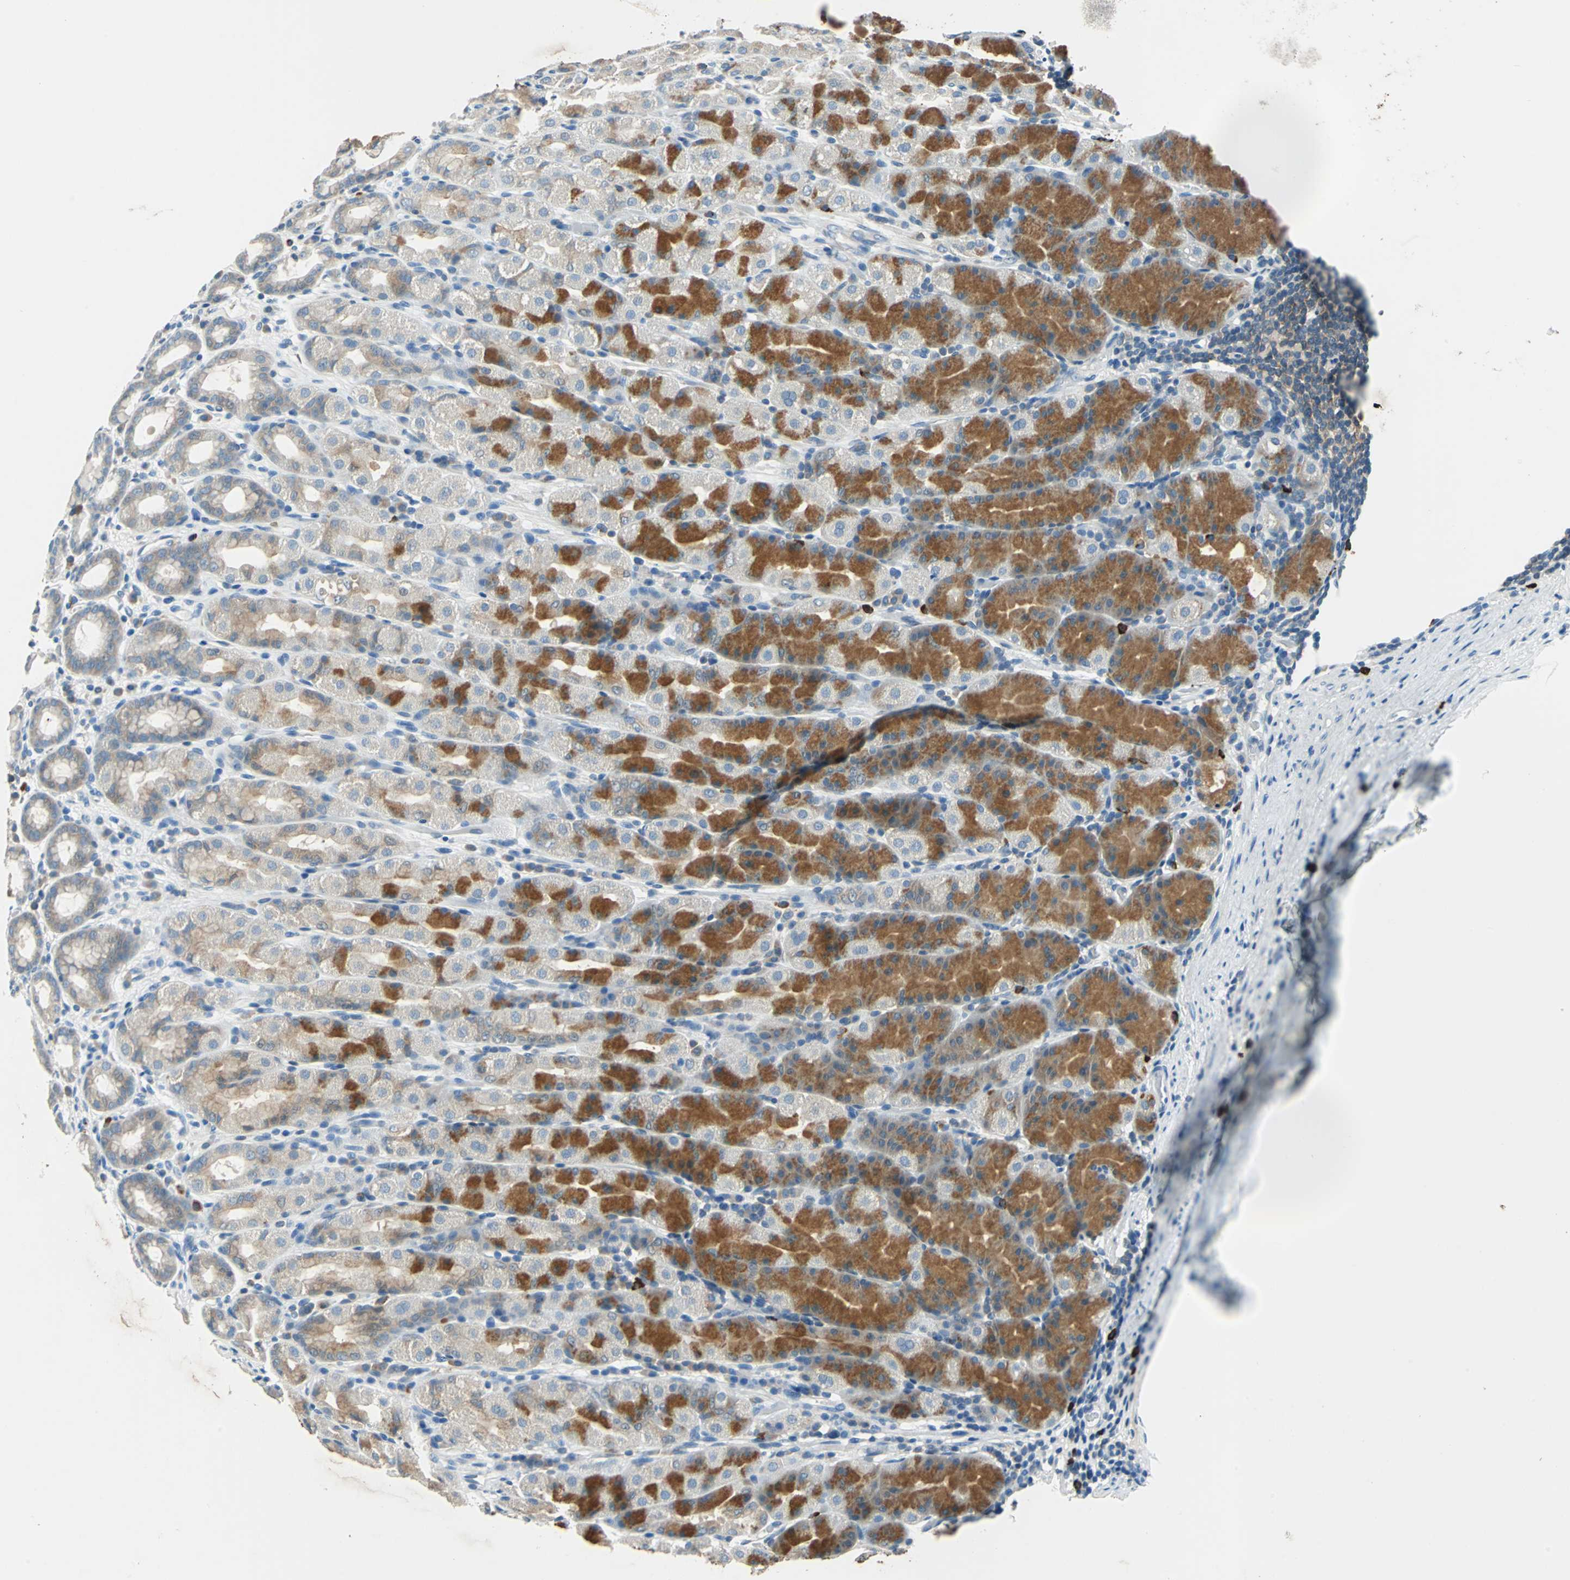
{"staining": {"intensity": "moderate", "quantity": "25%-75%", "location": "cytoplasmic/membranous"}, "tissue": "stomach", "cell_type": "Glandular cells", "image_type": "normal", "snomed": [{"axis": "morphology", "description": "Normal tissue, NOS"}, {"axis": "topography", "description": "Stomach, upper"}], "caption": "Immunohistochemistry (IHC) image of benign stomach: human stomach stained using immunohistochemistry (IHC) exhibits medium levels of moderate protein expression localized specifically in the cytoplasmic/membranous of glandular cells, appearing as a cytoplasmic/membranous brown color.", "gene": "CPA3", "patient": {"sex": "male", "age": 68}}